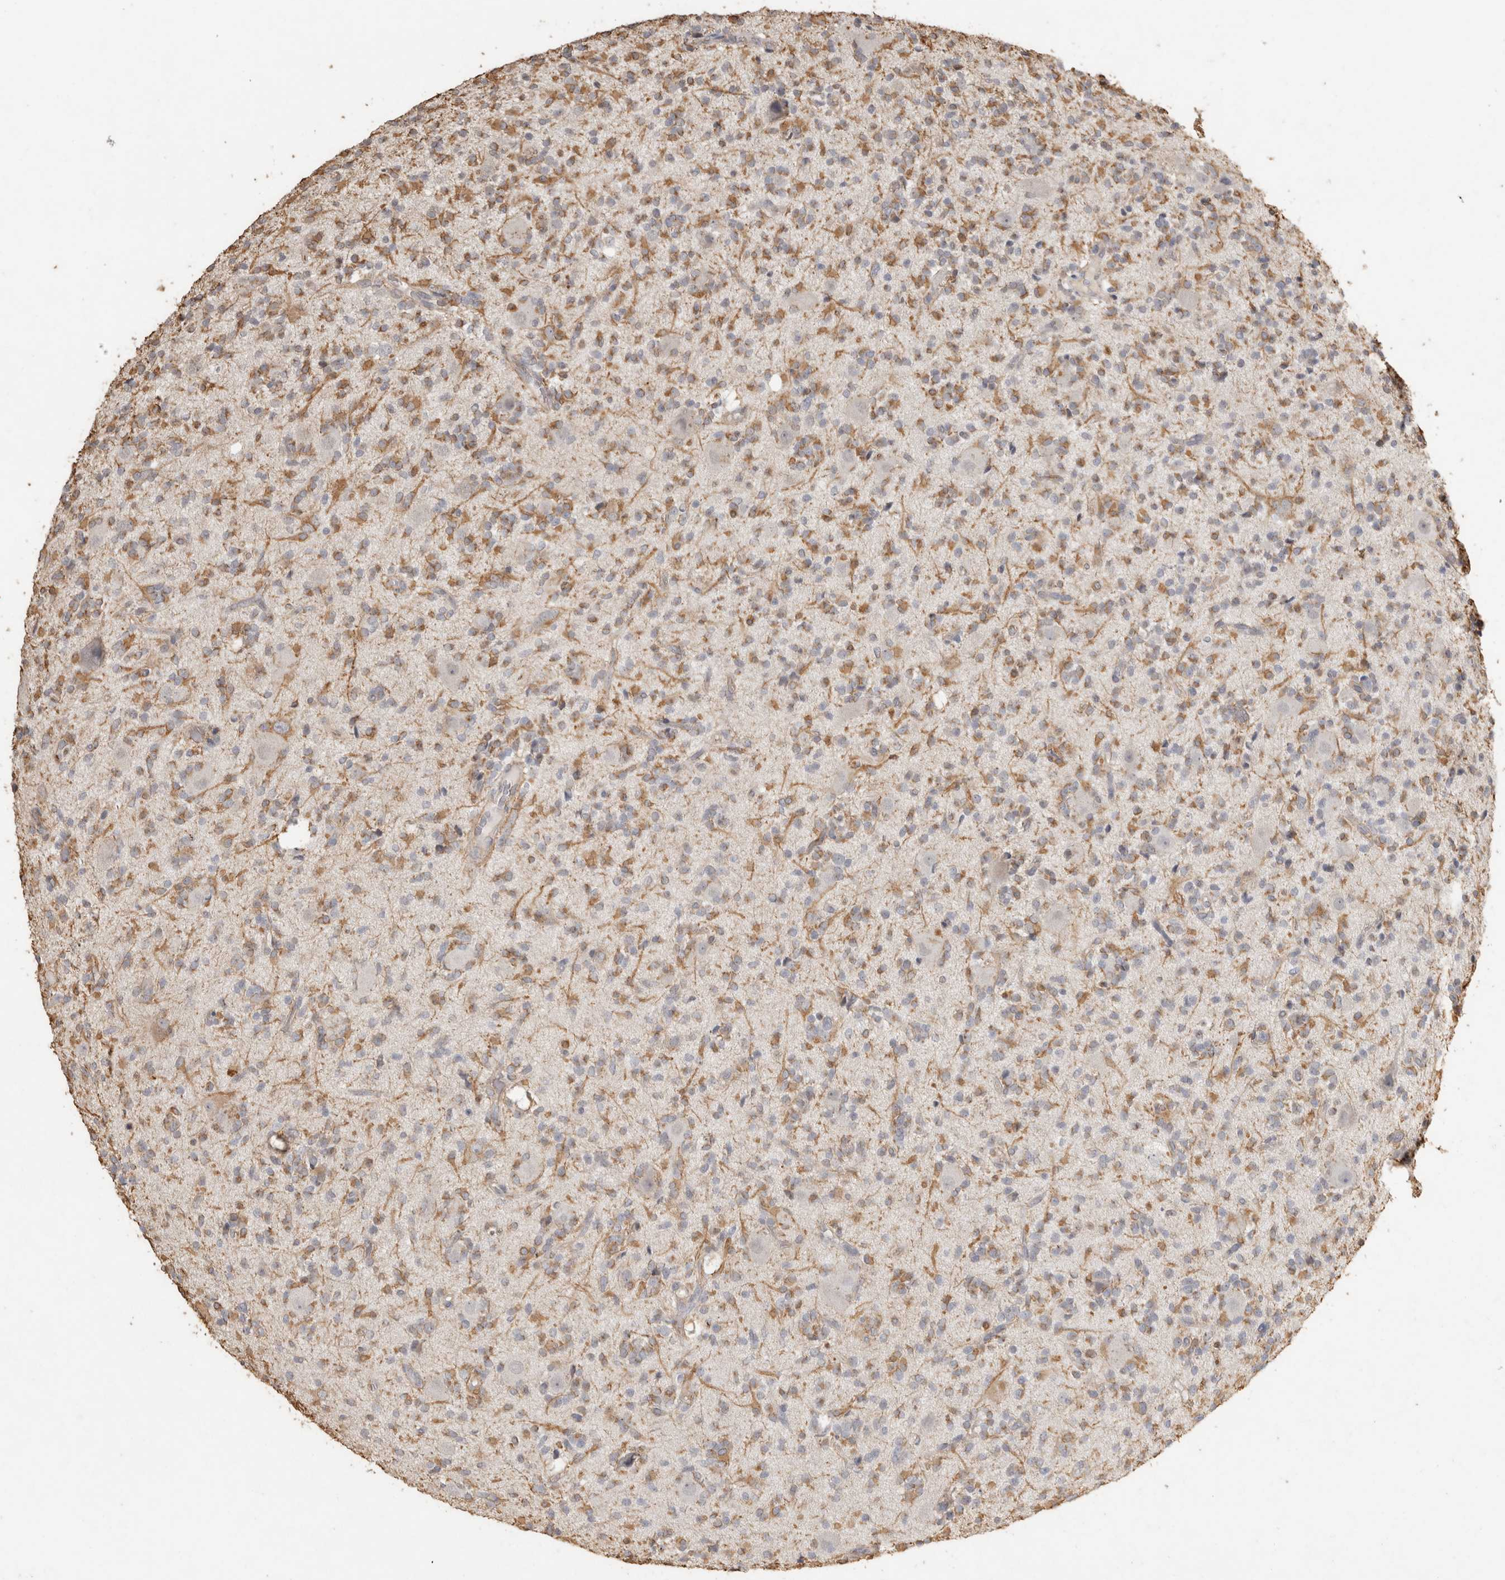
{"staining": {"intensity": "moderate", "quantity": "<25%", "location": "cytoplasmic/membranous"}, "tissue": "glioma", "cell_type": "Tumor cells", "image_type": "cancer", "snomed": [{"axis": "morphology", "description": "Glioma, malignant, High grade"}, {"axis": "topography", "description": "Brain"}], "caption": "This is a micrograph of immunohistochemistry (IHC) staining of high-grade glioma (malignant), which shows moderate positivity in the cytoplasmic/membranous of tumor cells.", "gene": "REPS2", "patient": {"sex": "male", "age": 34}}